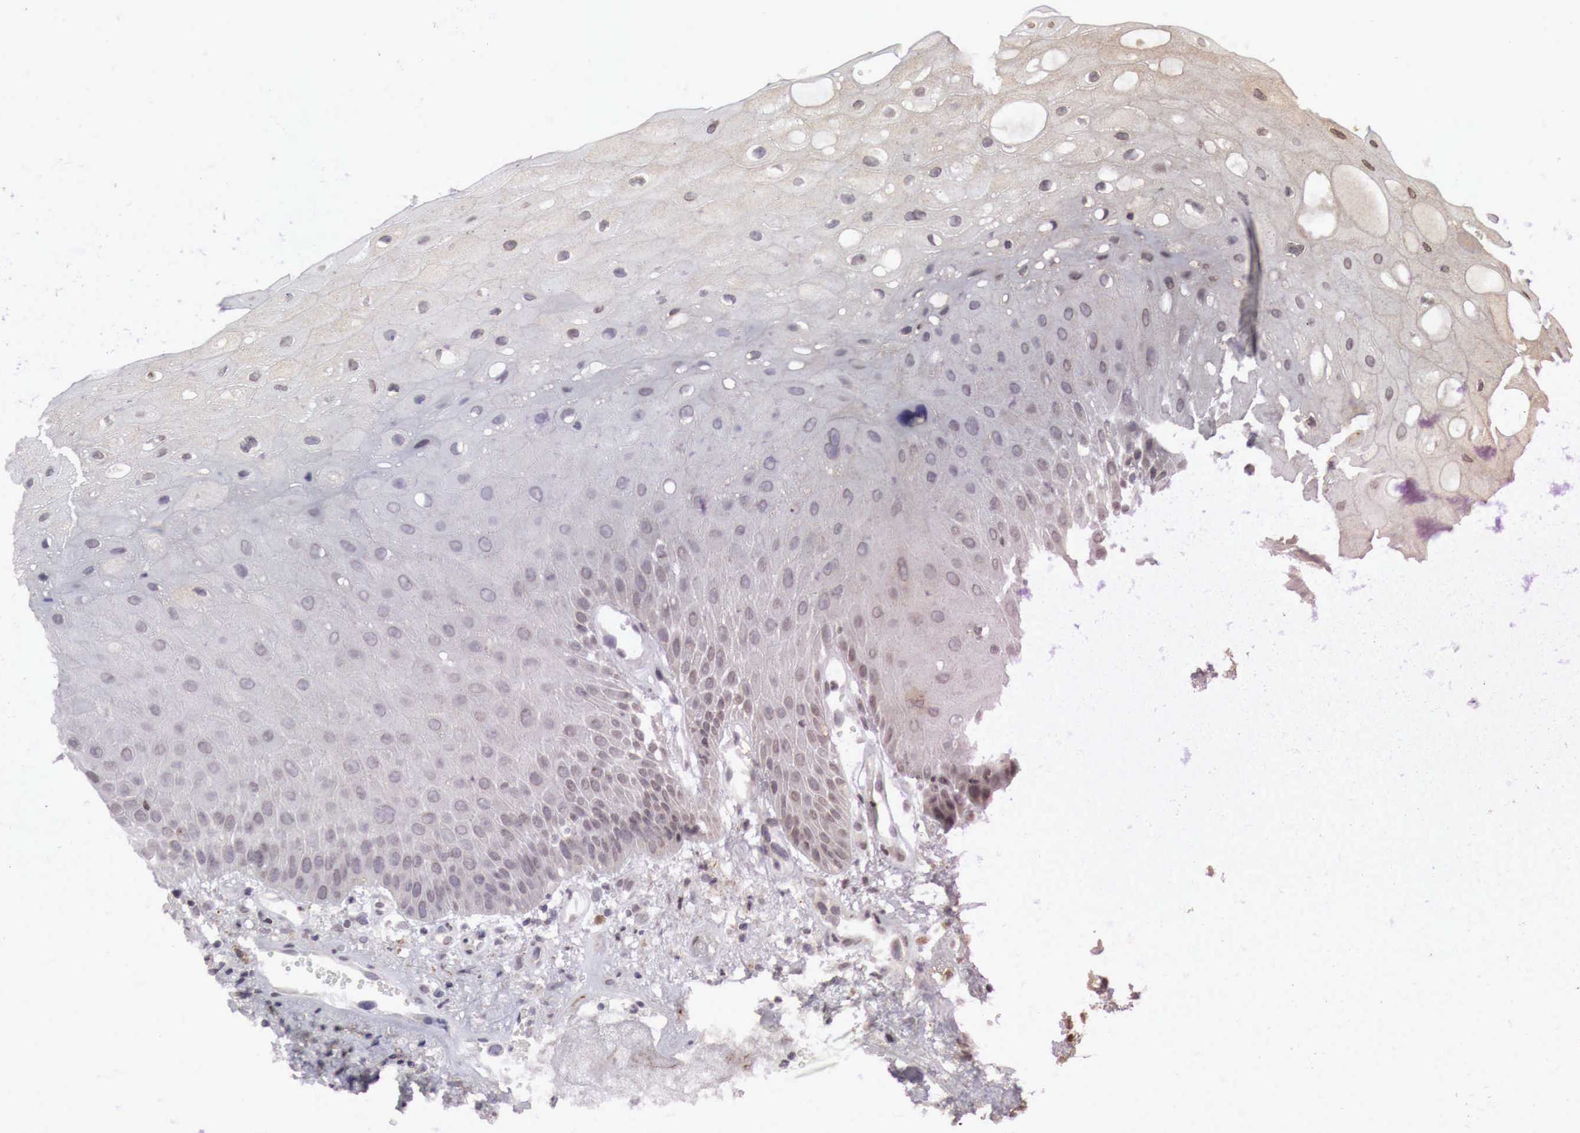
{"staining": {"intensity": "weak", "quantity": "25%-75%", "location": "cytoplasmic/membranous,nuclear"}, "tissue": "oral mucosa", "cell_type": "Squamous epithelial cells", "image_type": "normal", "snomed": [{"axis": "morphology", "description": "Normal tissue, NOS"}, {"axis": "topography", "description": "Oral tissue"}], "caption": "Weak cytoplasmic/membranous,nuclear protein staining is identified in approximately 25%-75% of squamous epithelial cells in oral mucosa.", "gene": "DACH2", "patient": {"sex": "male", "age": 54}}